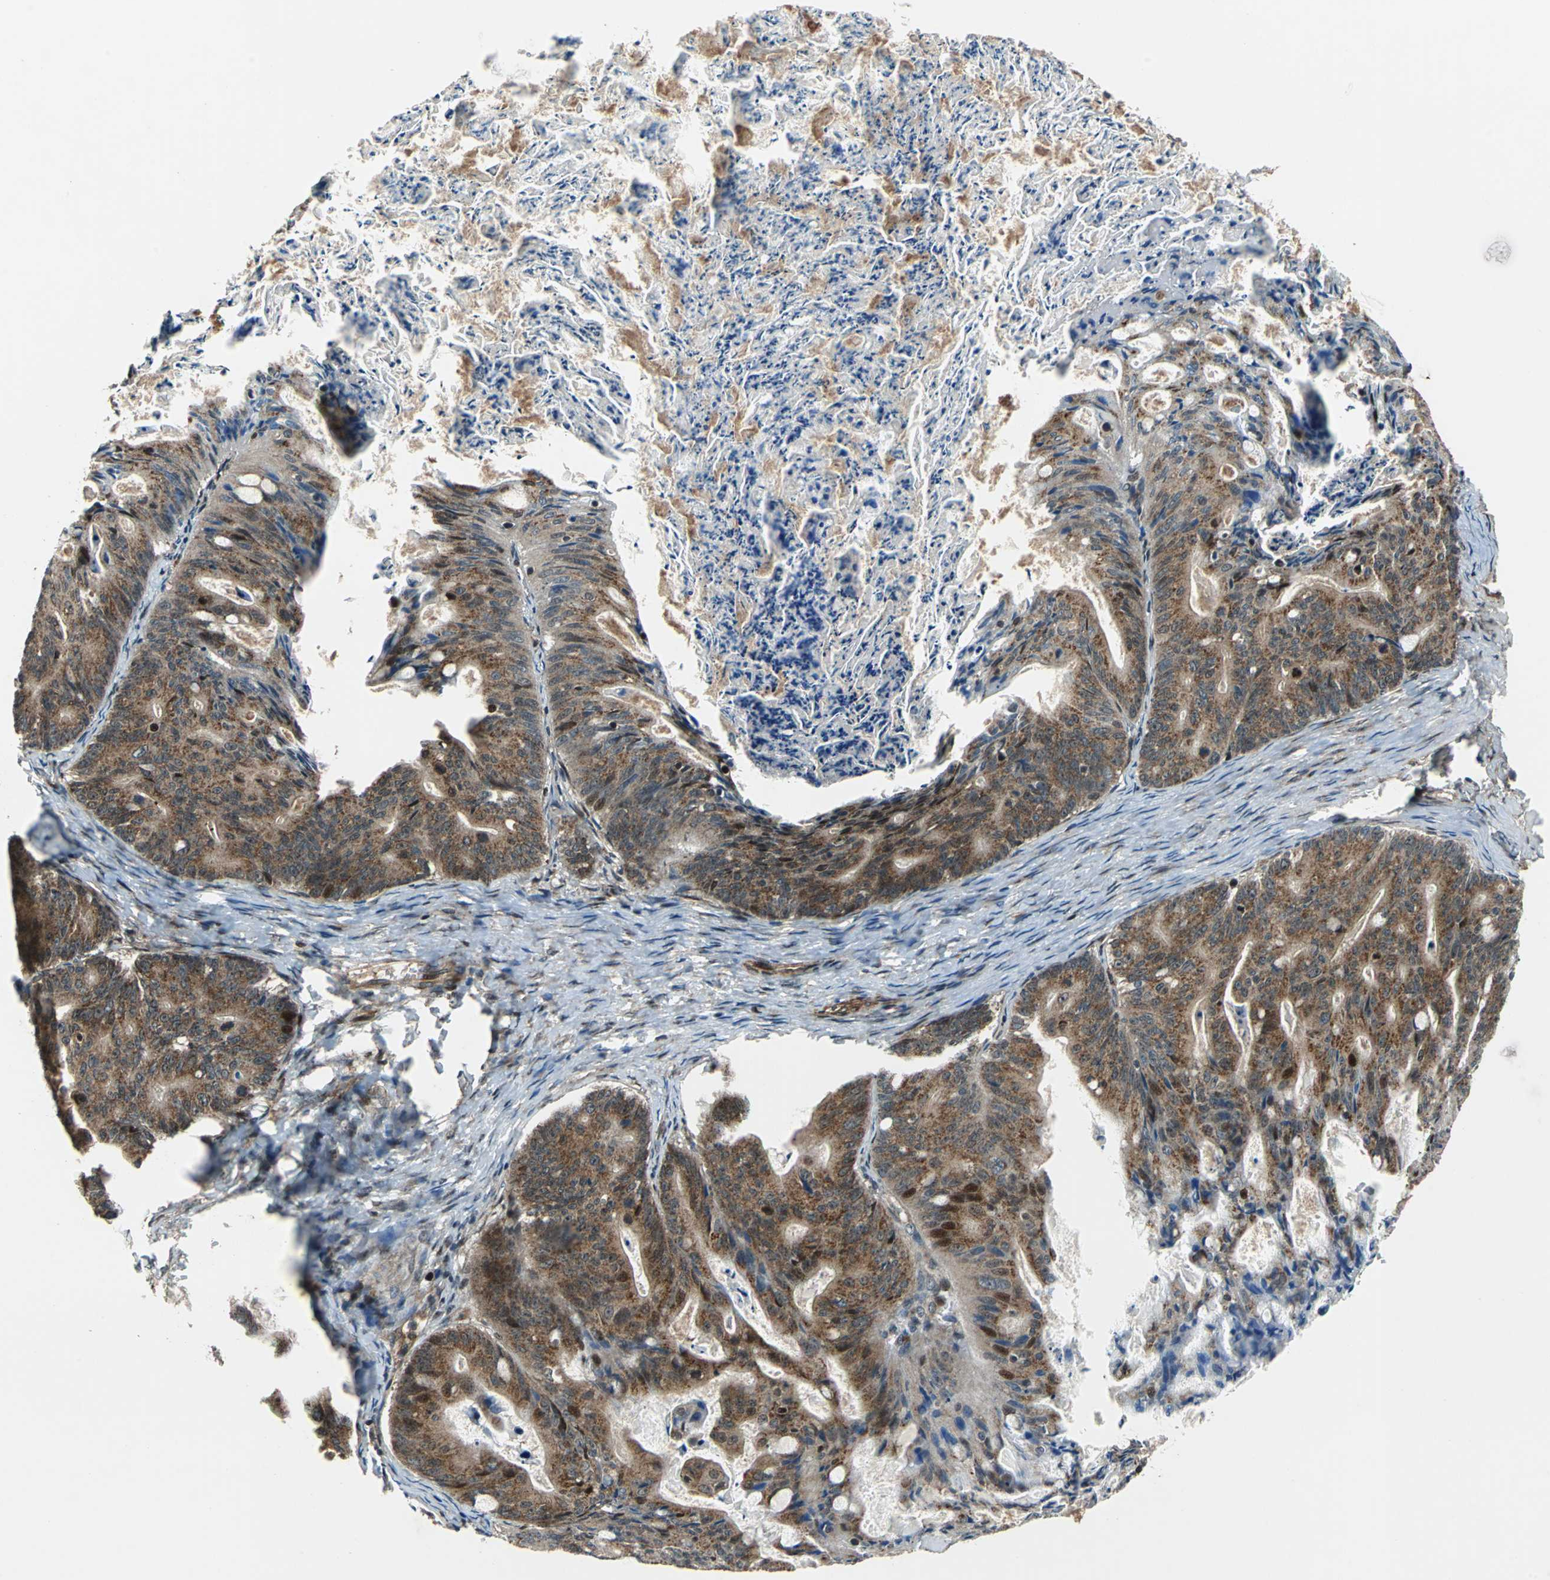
{"staining": {"intensity": "moderate", "quantity": ">75%", "location": "cytoplasmic/membranous,nuclear"}, "tissue": "ovarian cancer", "cell_type": "Tumor cells", "image_type": "cancer", "snomed": [{"axis": "morphology", "description": "Cystadenocarcinoma, mucinous, NOS"}, {"axis": "topography", "description": "Ovary"}], "caption": "The micrograph displays staining of mucinous cystadenocarcinoma (ovarian), revealing moderate cytoplasmic/membranous and nuclear protein staining (brown color) within tumor cells.", "gene": "AATF", "patient": {"sex": "female", "age": 36}}